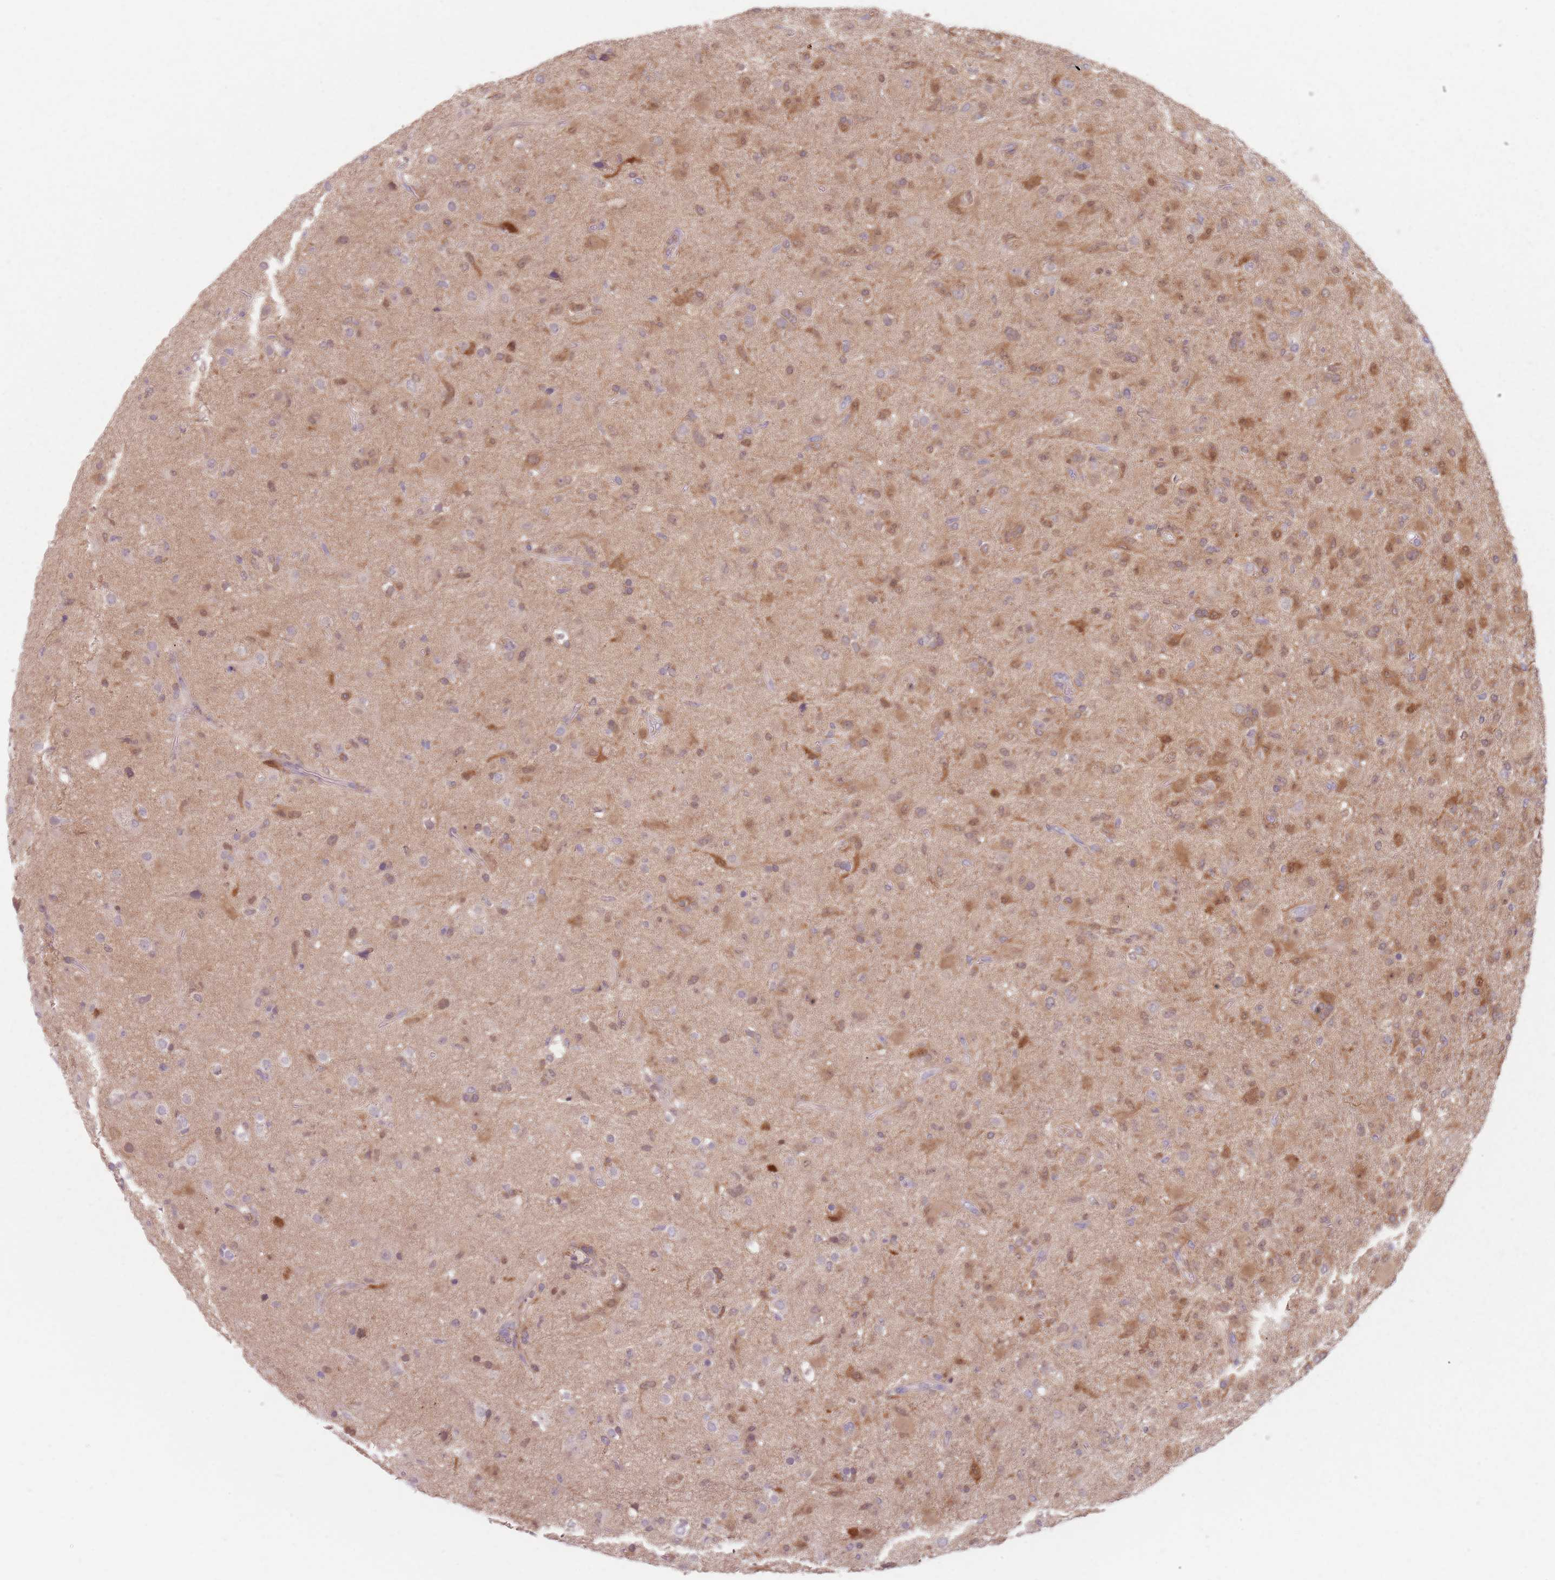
{"staining": {"intensity": "moderate", "quantity": "25%-75%", "location": "cytoplasmic/membranous,nuclear"}, "tissue": "glioma", "cell_type": "Tumor cells", "image_type": "cancer", "snomed": [{"axis": "morphology", "description": "Glioma, malignant, Low grade"}, {"axis": "topography", "description": "Brain"}], "caption": "Protein expression by immunohistochemistry (IHC) exhibits moderate cytoplasmic/membranous and nuclear expression in approximately 25%-75% of tumor cells in glioma.", "gene": "NAXE", "patient": {"sex": "male", "age": 65}}